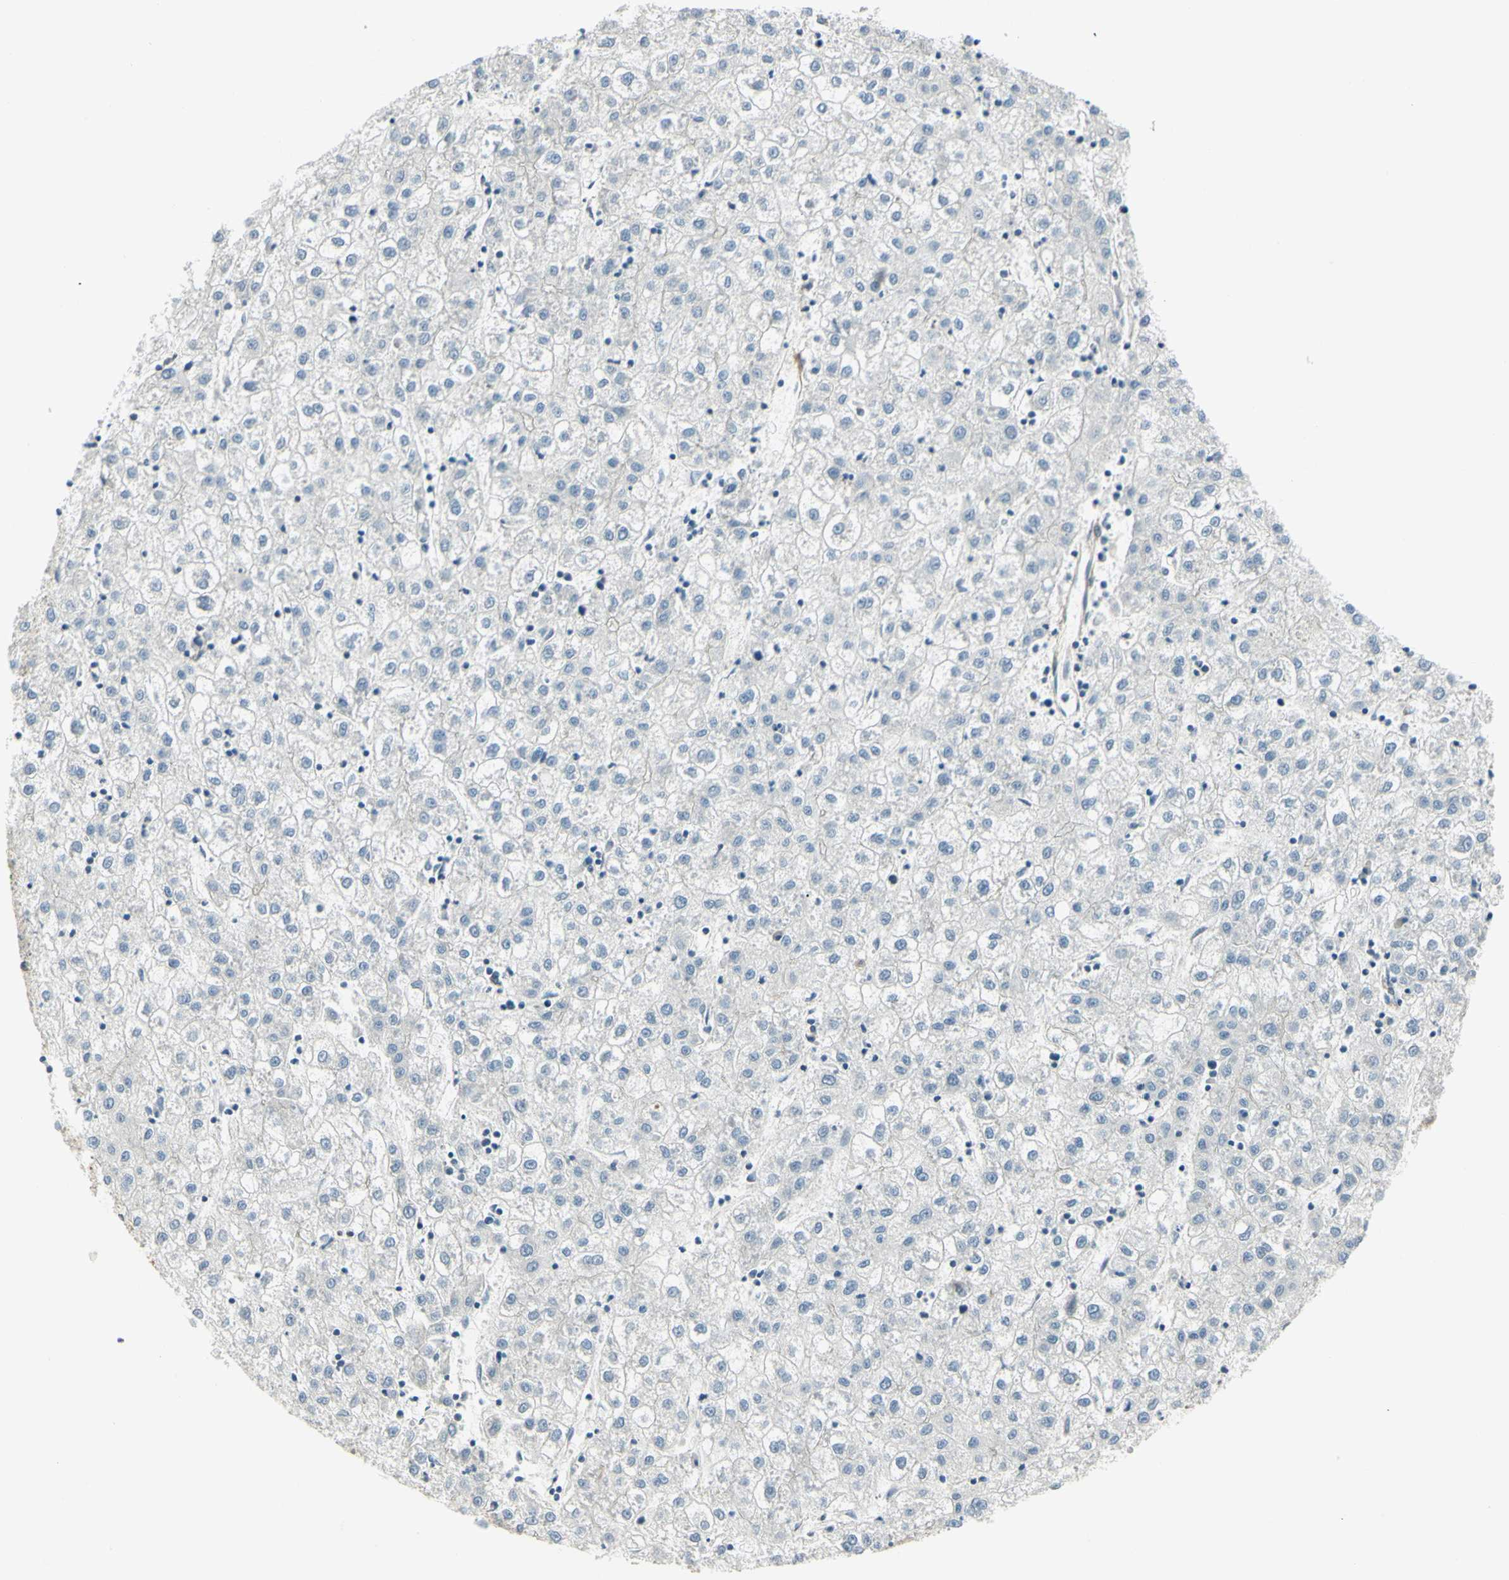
{"staining": {"intensity": "negative", "quantity": "none", "location": "none"}, "tissue": "liver cancer", "cell_type": "Tumor cells", "image_type": "cancer", "snomed": [{"axis": "morphology", "description": "Carcinoma, Hepatocellular, NOS"}, {"axis": "topography", "description": "Liver"}], "caption": "A high-resolution histopathology image shows immunohistochemistry (IHC) staining of liver hepatocellular carcinoma, which exhibits no significant staining in tumor cells. (DAB (3,3'-diaminobenzidine) immunohistochemistry visualized using brightfield microscopy, high magnification).", "gene": "IGDCC4", "patient": {"sex": "male", "age": 72}}